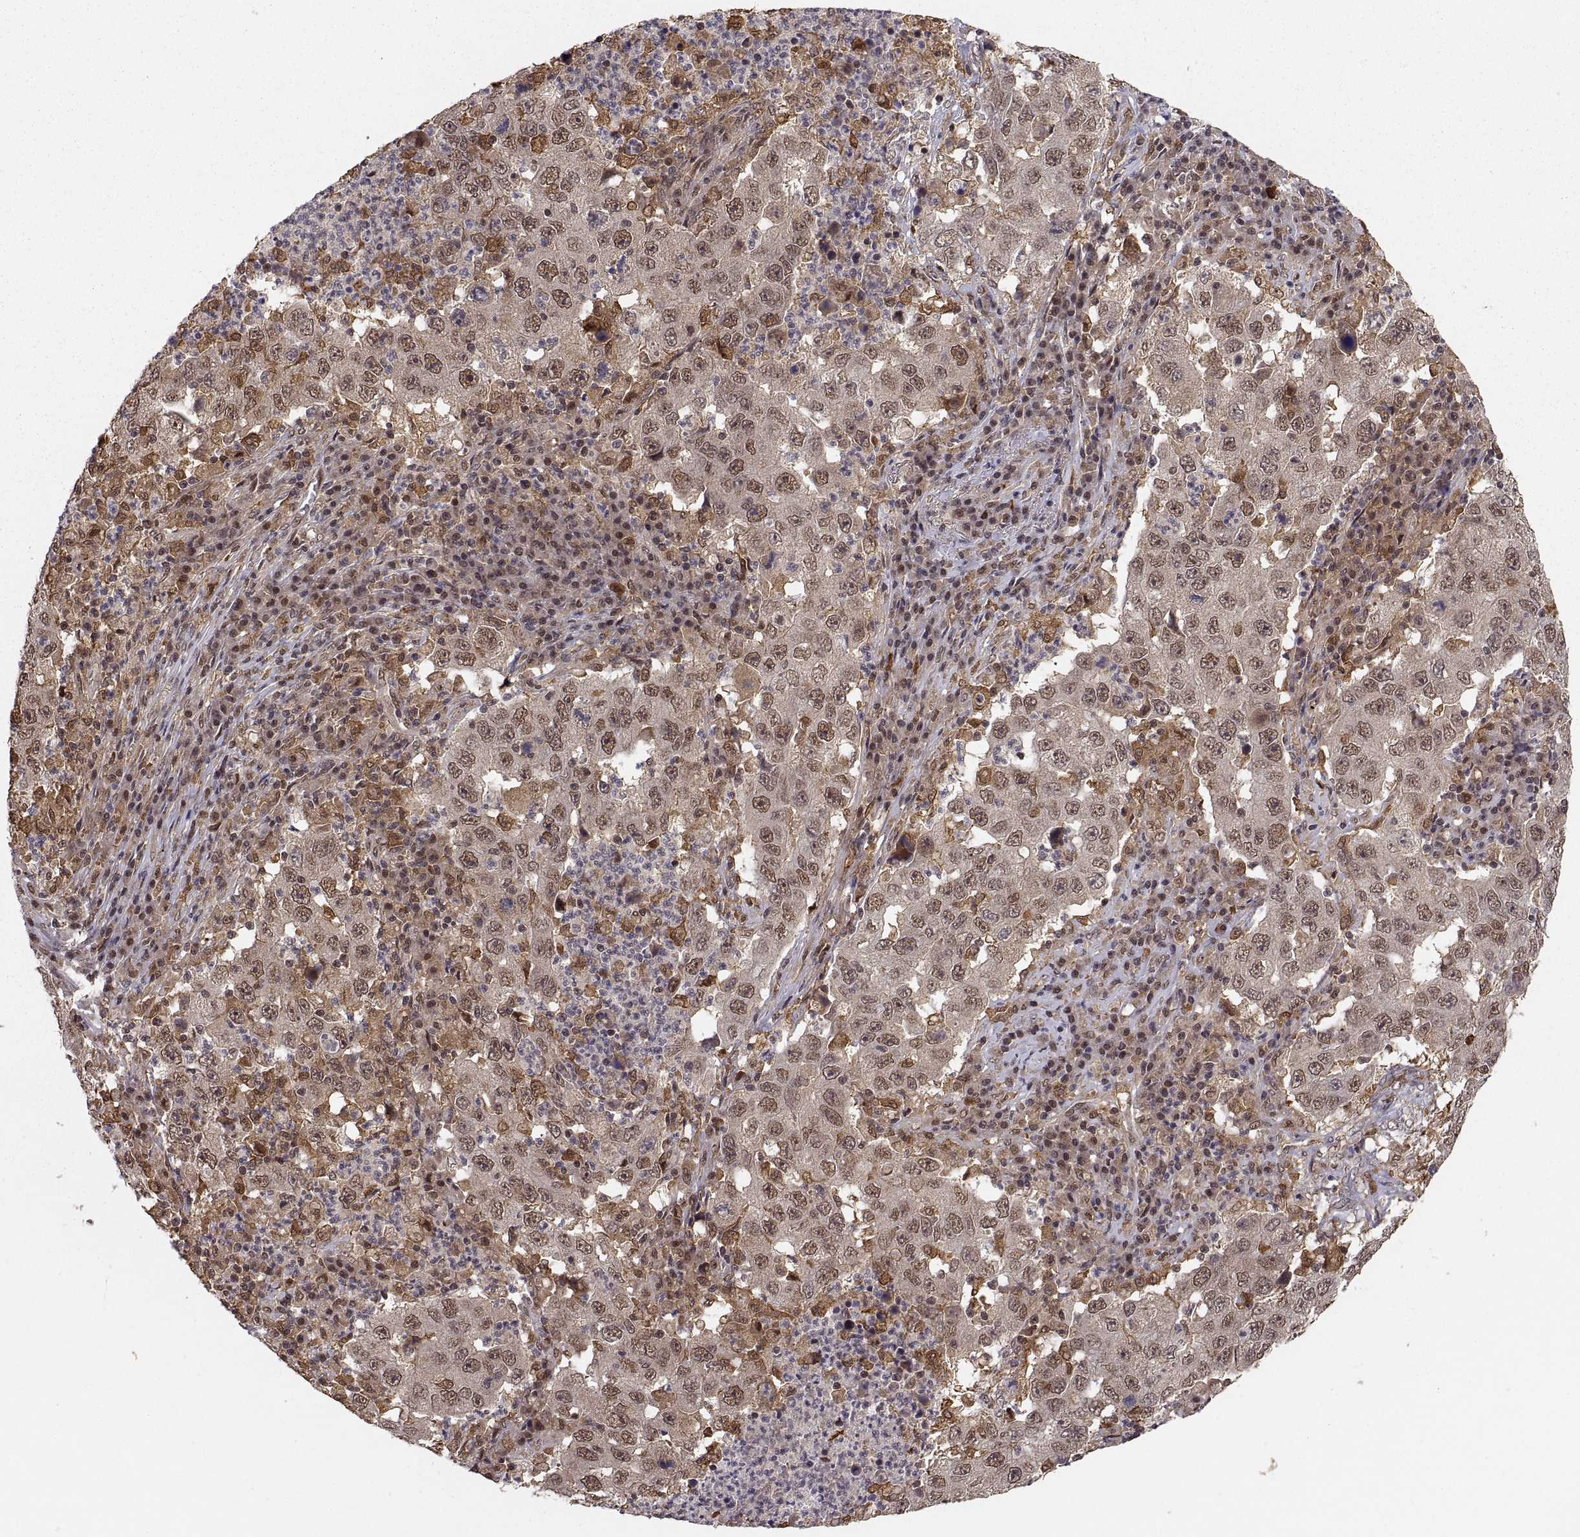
{"staining": {"intensity": "moderate", "quantity": ">75%", "location": "cytoplasmic/membranous,nuclear"}, "tissue": "lung cancer", "cell_type": "Tumor cells", "image_type": "cancer", "snomed": [{"axis": "morphology", "description": "Adenocarcinoma, NOS"}, {"axis": "topography", "description": "Lung"}], "caption": "Human lung cancer (adenocarcinoma) stained with a protein marker shows moderate staining in tumor cells.", "gene": "PSMC2", "patient": {"sex": "male", "age": 73}}